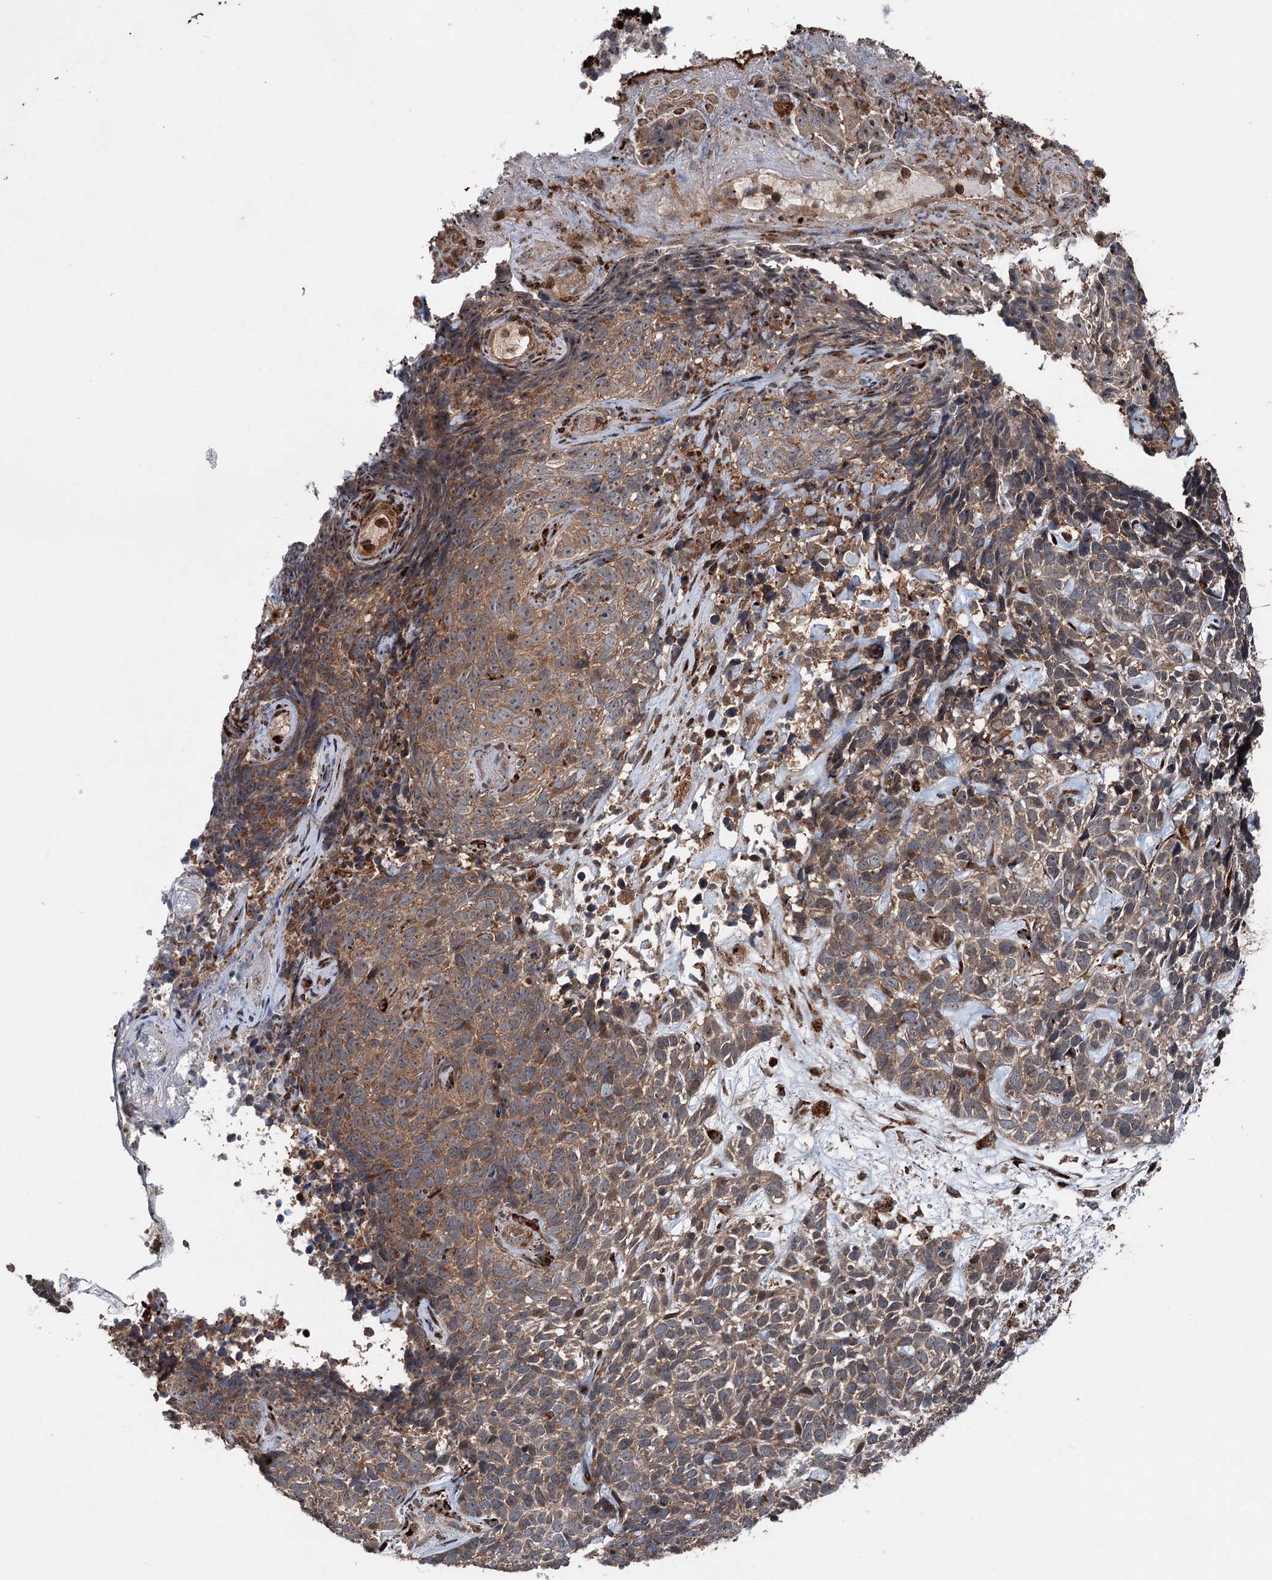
{"staining": {"intensity": "moderate", "quantity": ">75%", "location": "cytoplasmic/membranous"}, "tissue": "skin cancer", "cell_type": "Tumor cells", "image_type": "cancer", "snomed": [{"axis": "morphology", "description": "Basal cell carcinoma"}, {"axis": "topography", "description": "Skin"}], "caption": "Immunohistochemistry (IHC) staining of skin cancer (basal cell carcinoma), which exhibits medium levels of moderate cytoplasmic/membranous positivity in approximately >75% of tumor cells indicating moderate cytoplasmic/membranous protein staining. The staining was performed using DAB (3,3'-diaminobenzidine) (brown) for protein detection and nuclei were counterstained in hematoxylin (blue).", "gene": "DDIAS", "patient": {"sex": "female", "age": 84}}